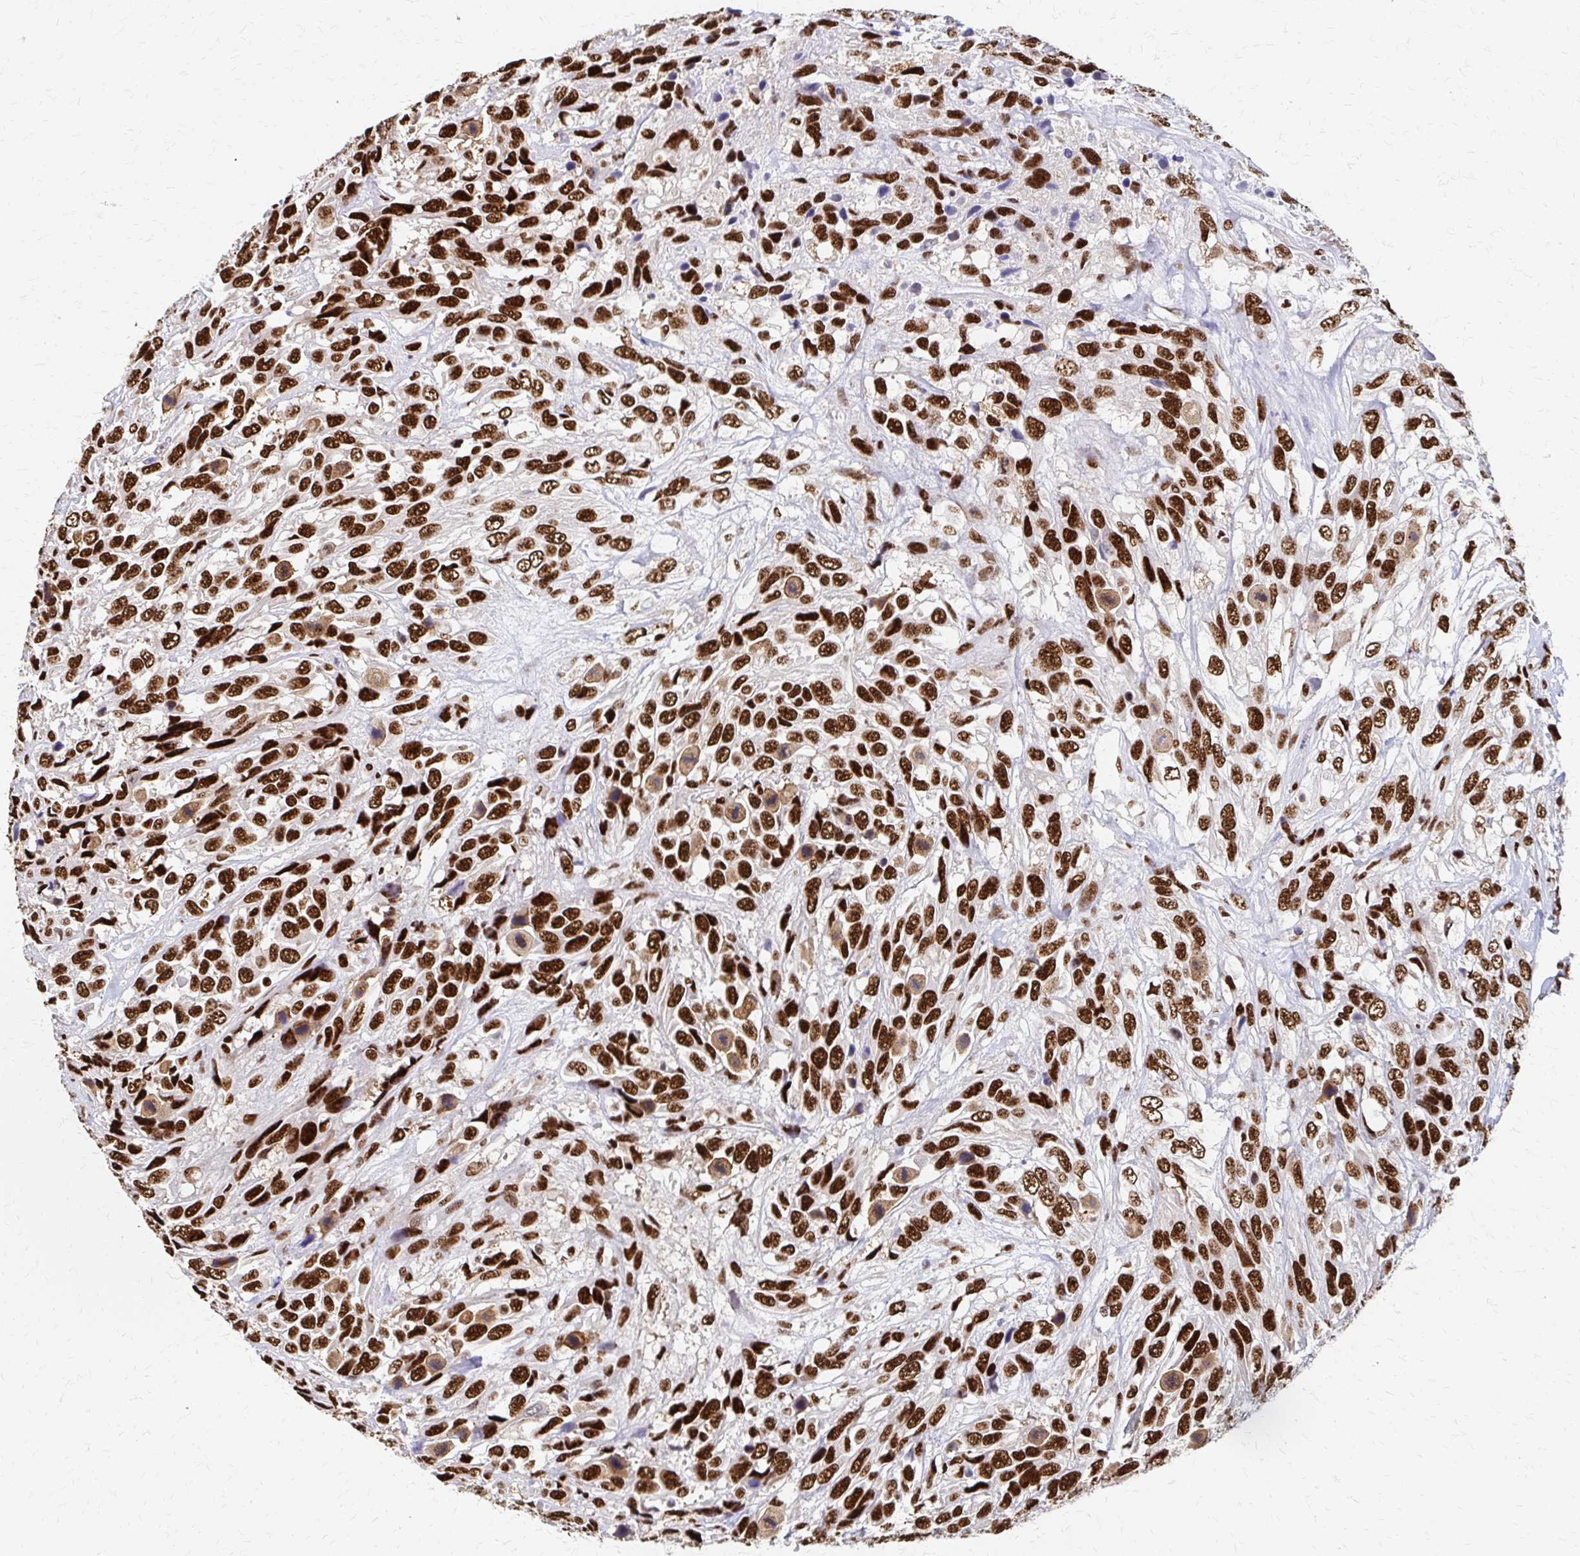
{"staining": {"intensity": "strong", "quantity": ">75%", "location": "nuclear"}, "tissue": "urothelial cancer", "cell_type": "Tumor cells", "image_type": "cancer", "snomed": [{"axis": "morphology", "description": "Urothelial carcinoma, High grade"}, {"axis": "topography", "description": "Urinary bladder"}], "caption": "This image displays urothelial carcinoma (high-grade) stained with IHC to label a protein in brown. The nuclear of tumor cells show strong positivity for the protein. Nuclei are counter-stained blue.", "gene": "CNKSR3", "patient": {"sex": "female", "age": 70}}